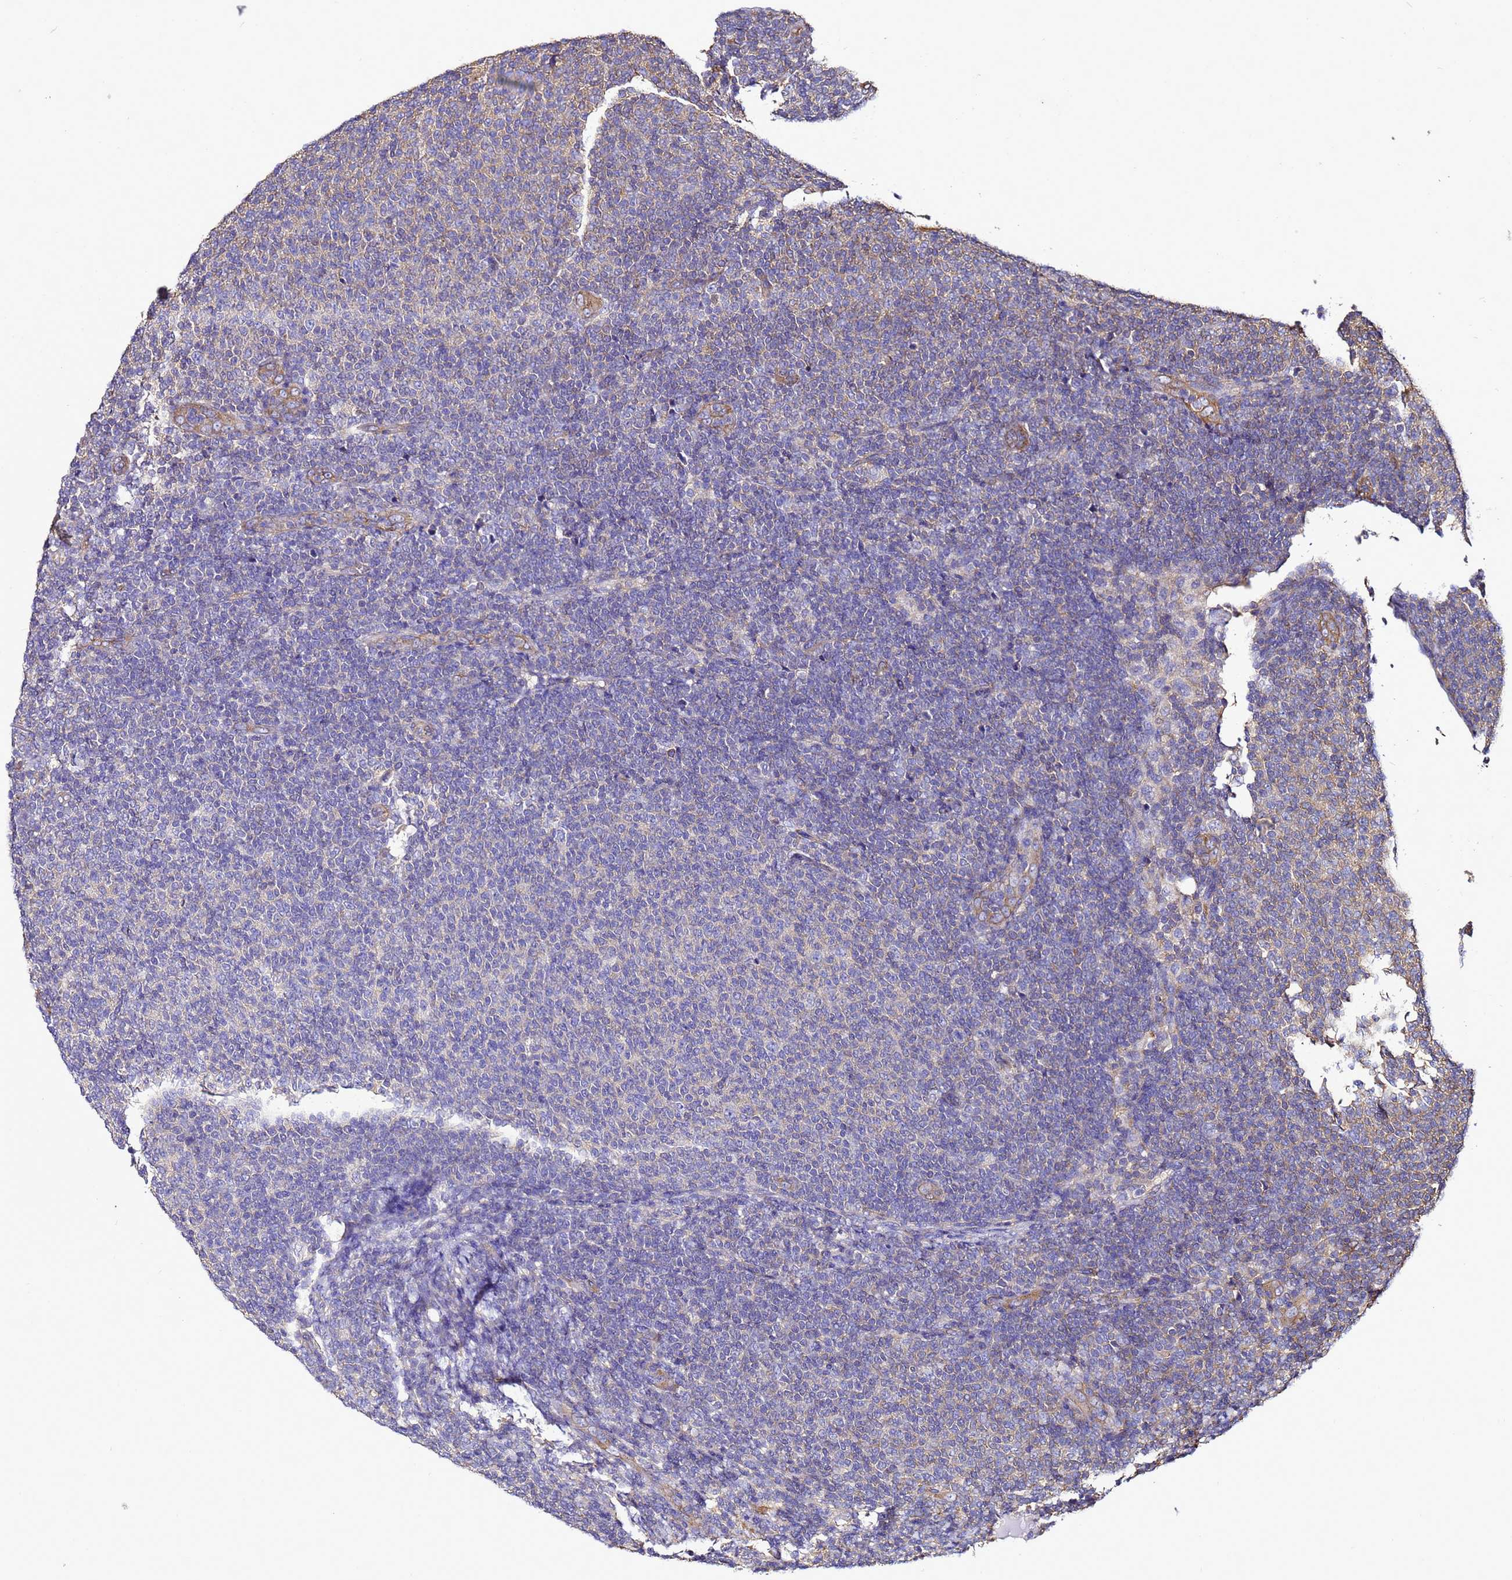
{"staining": {"intensity": "negative", "quantity": "none", "location": "none"}, "tissue": "lymphoma", "cell_type": "Tumor cells", "image_type": "cancer", "snomed": [{"axis": "morphology", "description": "Malignant lymphoma, non-Hodgkin's type, Low grade"}, {"axis": "topography", "description": "Lymph node"}], "caption": "Immunohistochemical staining of lymphoma demonstrates no significant staining in tumor cells. (Brightfield microscopy of DAB (3,3'-diaminobenzidine) immunohistochemistry (IHC) at high magnification).", "gene": "MYL12A", "patient": {"sex": "male", "age": 66}}